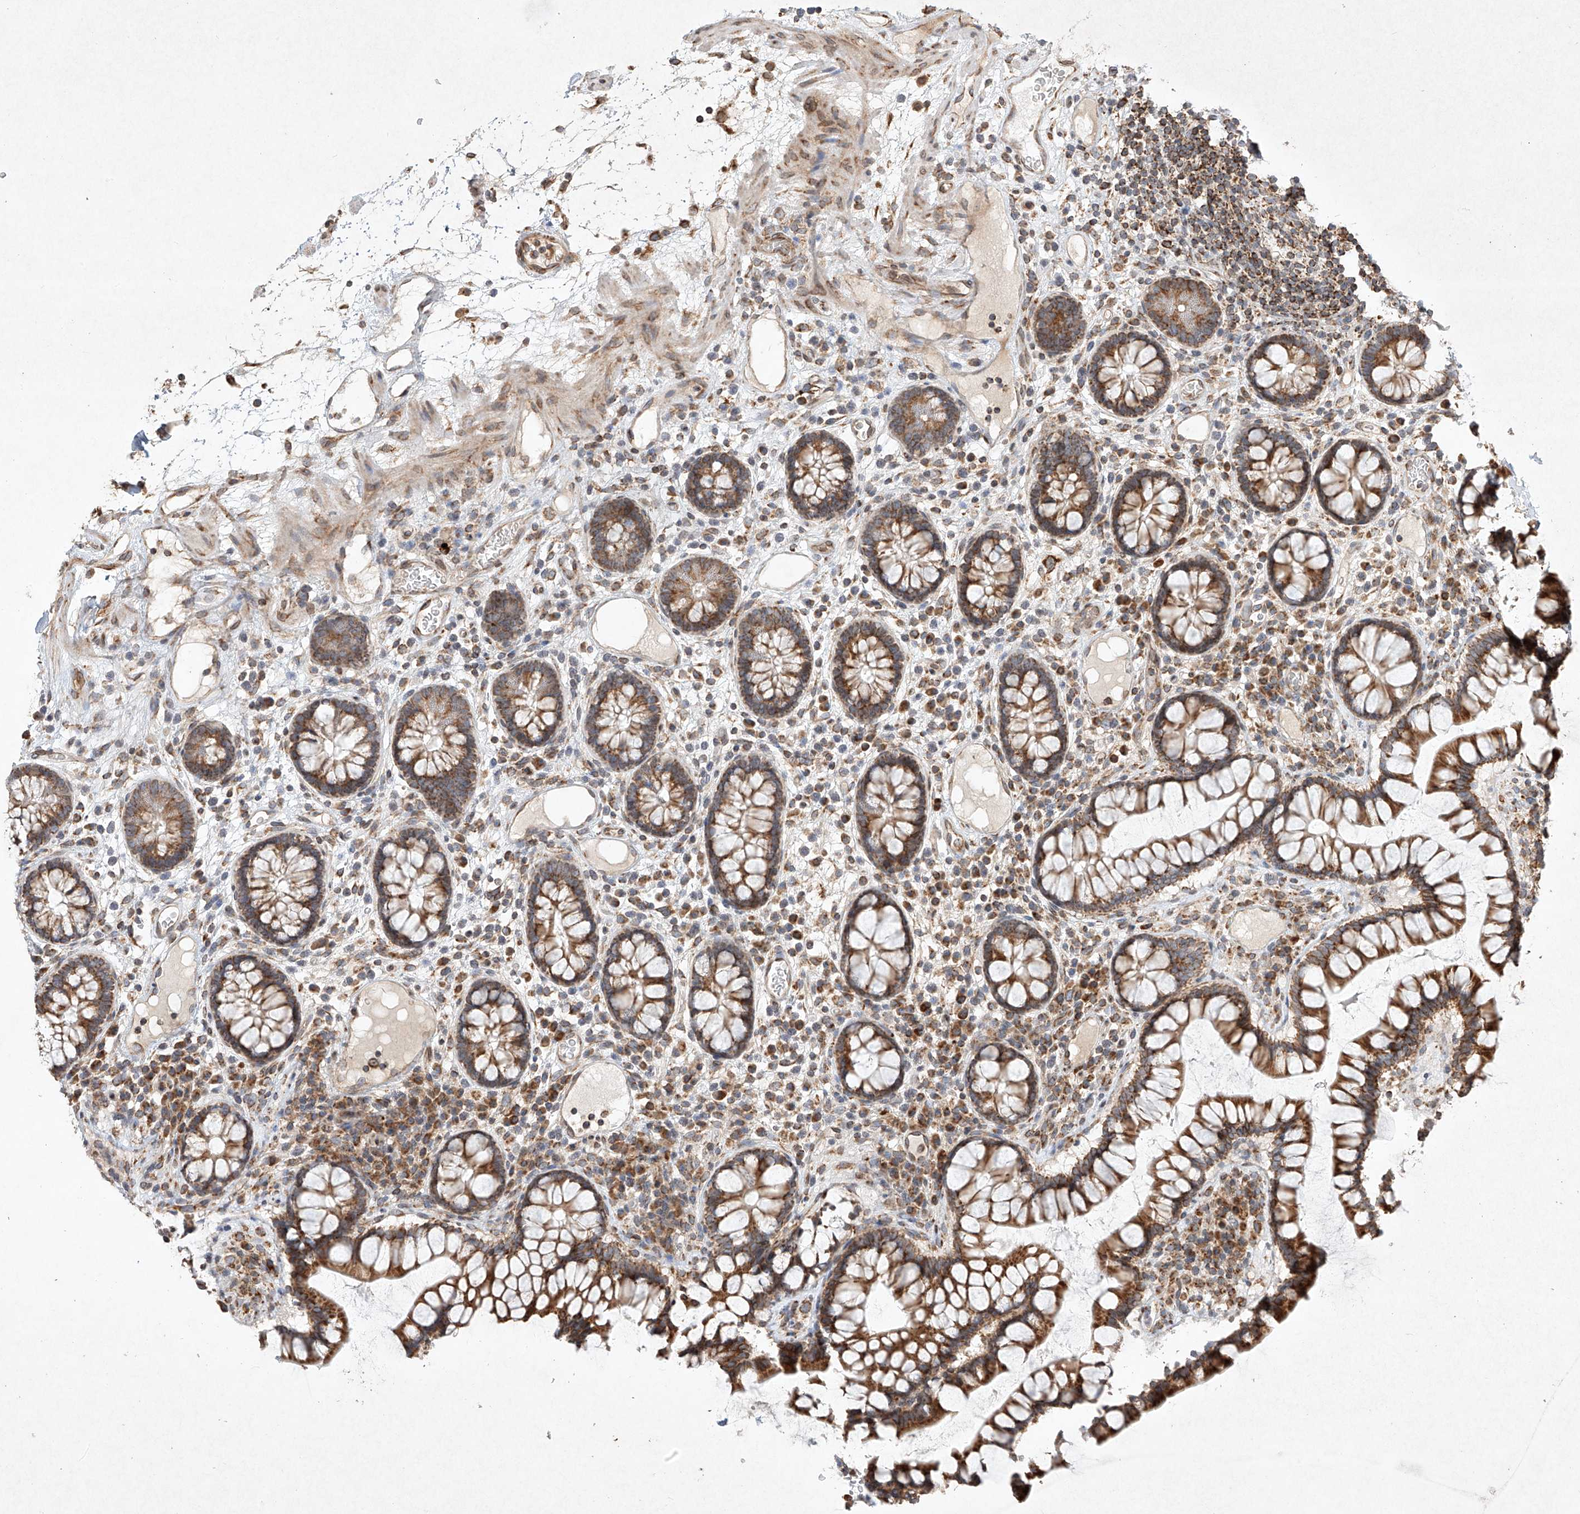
{"staining": {"intensity": "moderate", "quantity": "25%-75%", "location": "cytoplasmic/membranous"}, "tissue": "colon", "cell_type": "Endothelial cells", "image_type": "normal", "snomed": [{"axis": "morphology", "description": "Normal tissue, NOS"}, {"axis": "topography", "description": "Colon"}], "caption": "Immunohistochemical staining of normal colon shows 25%-75% levels of moderate cytoplasmic/membranous protein staining in approximately 25%-75% of endothelial cells.", "gene": "SEMA3B", "patient": {"sex": "female", "age": 79}}